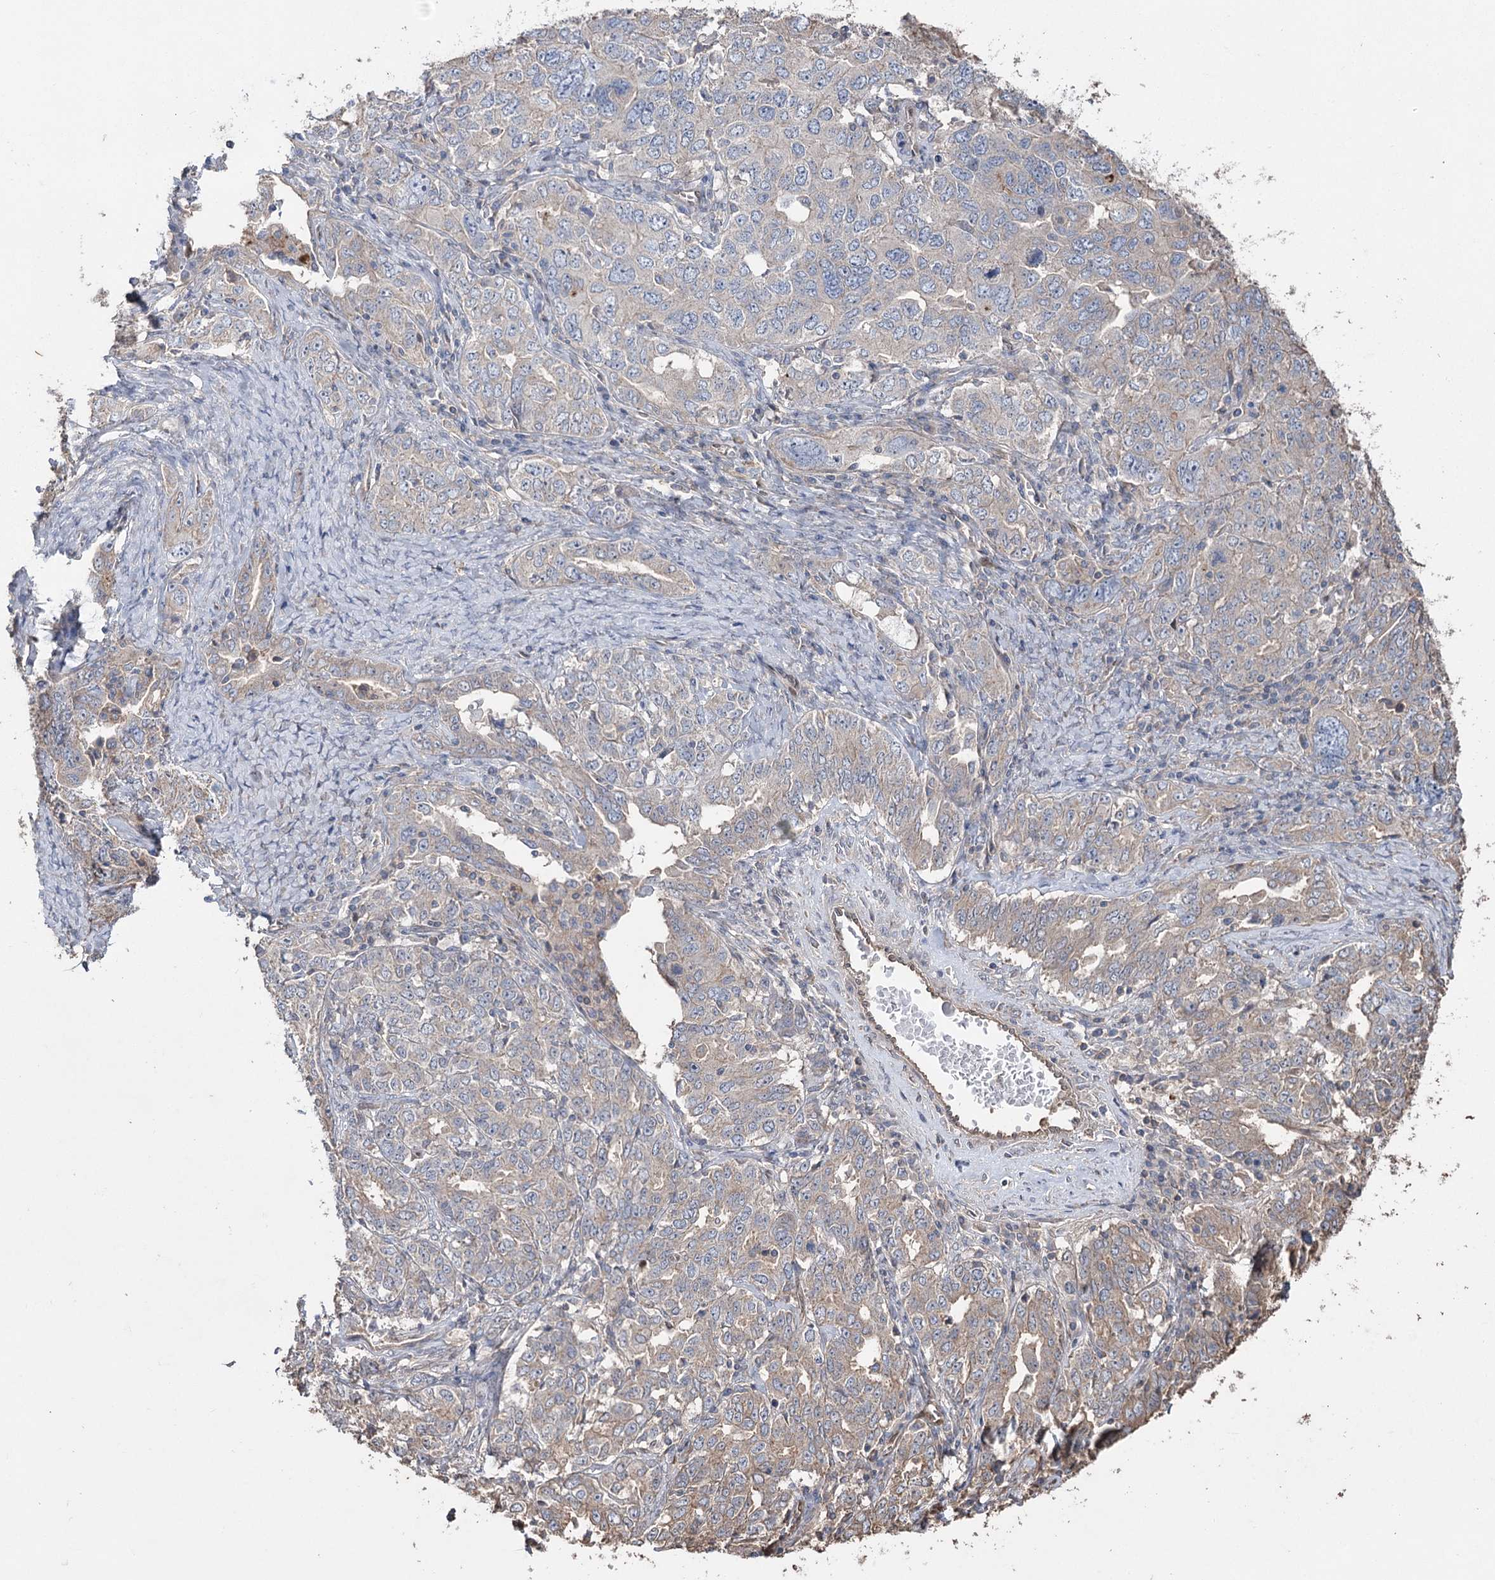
{"staining": {"intensity": "negative", "quantity": "none", "location": "none"}, "tissue": "ovarian cancer", "cell_type": "Tumor cells", "image_type": "cancer", "snomed": [{"axis": "morphology", "description": "Carcinoma, endometroid"}, {"axis": "topography", "description": "Ovary"}], "caption": "Immunohistochemistry (IHC) histopathology image of neoplastic tissue: human ovarian cancer (endometroid carcinoma) stained with DAB exhibits no significant protein positivity in tumor cells. (DAB (3,3'-diaminobenzidine) immunohistochemistry (IHC) with hematoxylin counter stain).", "gene": "FAM13B", "patient": {"sex": "female", "age": 62}}